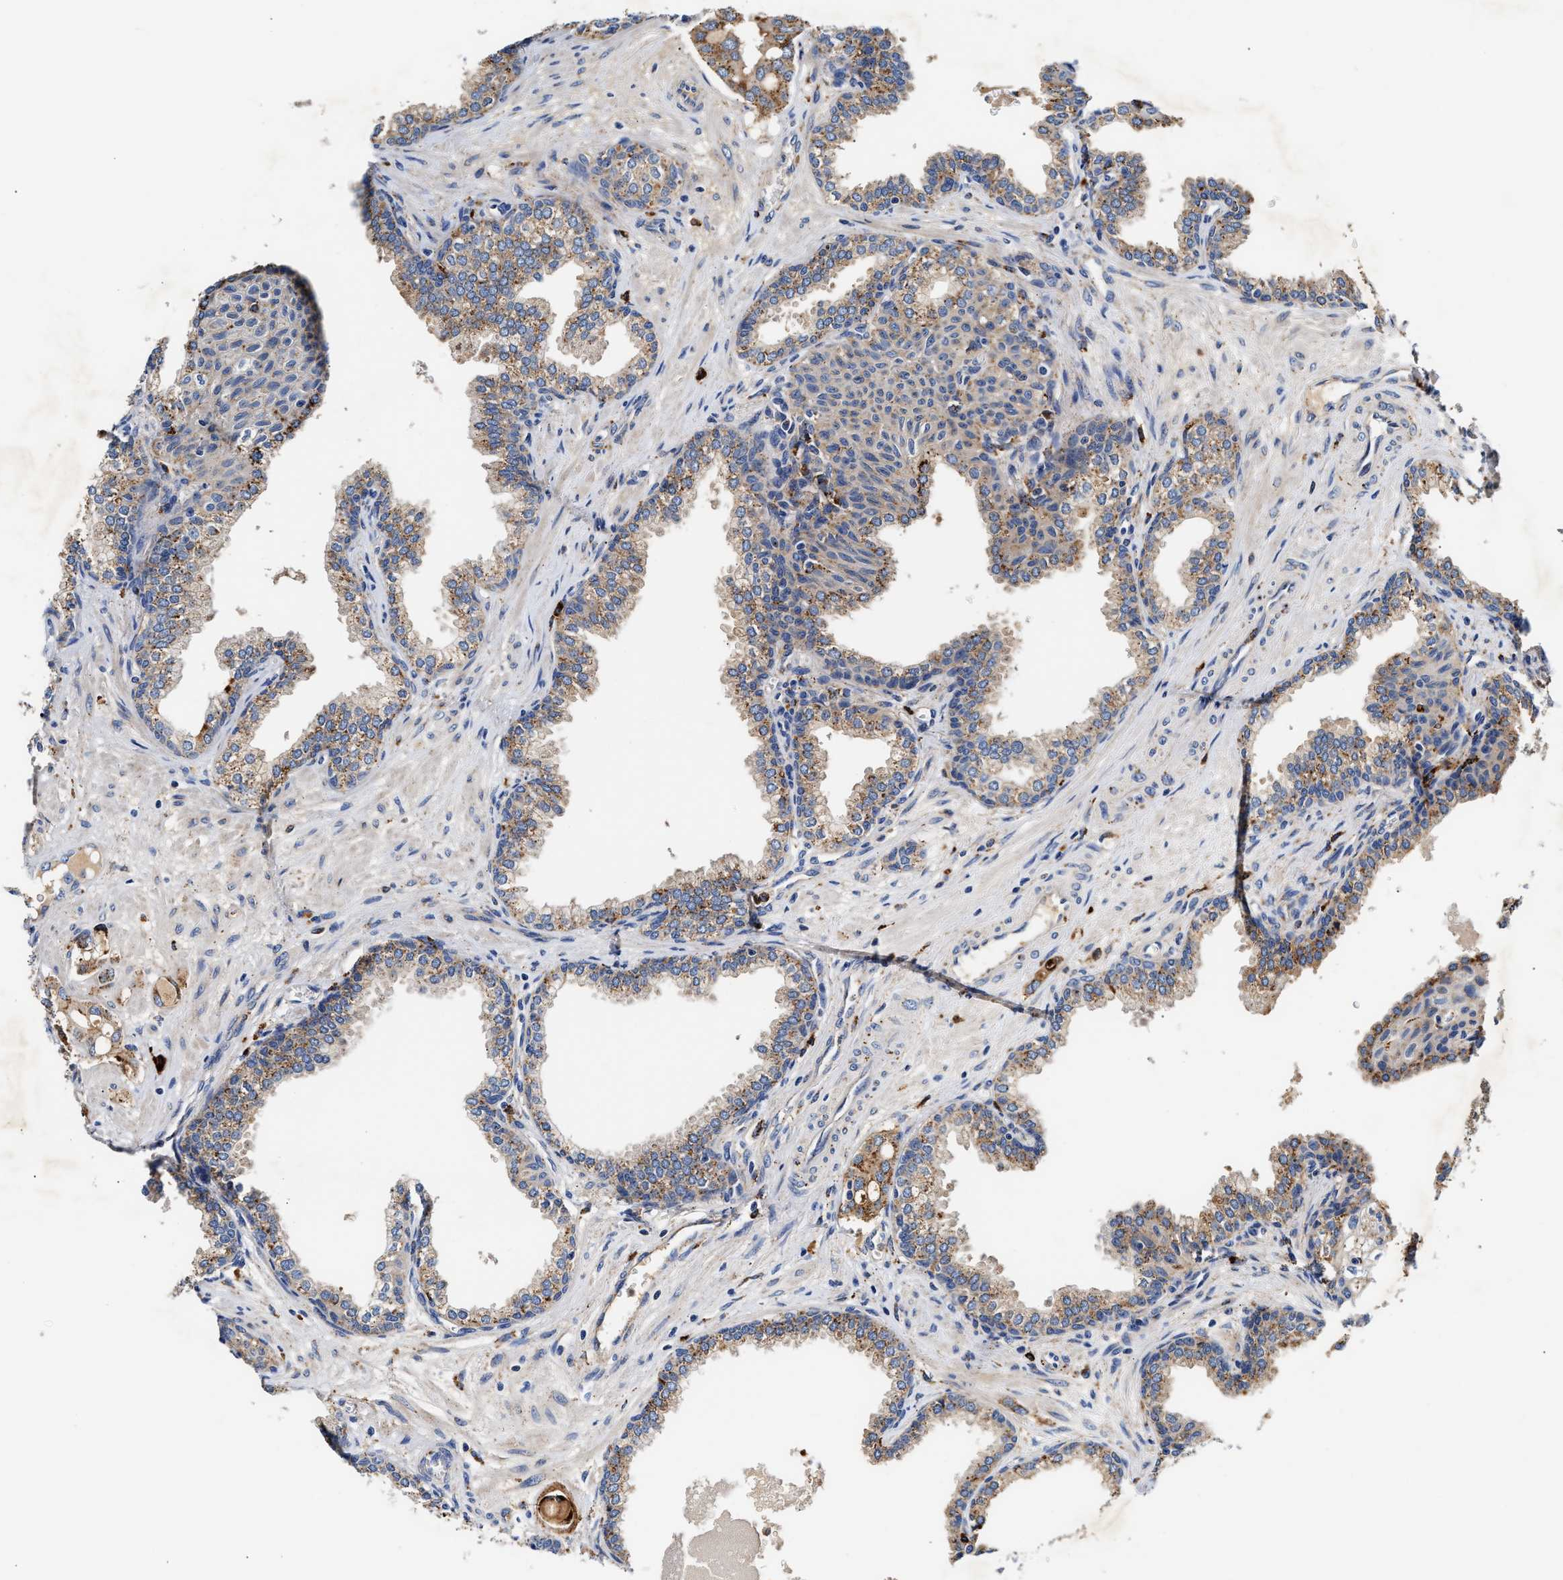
{"staining": {"intensity": "moderate", "quantity": ">75%", "location": "cytoplasmic/membranous"}, "tissue": "prostate cancer", "cell_type": "Tumor cells", "image_type": "cancer", "snomed": [{"axis": "morphology", "description": "Adenocarcinoma, High grade"}, {"axis": "topography", "description": "Prostate"}], "caption": "Prostate cancer (high-grade adenocarcinoma) stained with immunohistochemistry (IHC) exhibits moderate cytoplasmic/membranous staining in about >75% of tumor cells. (brown staining indicates protein expression, while blue staining denotes nuclei).", "gene": "CCDC146", "patient": {"sex": "male", "age": 52}}